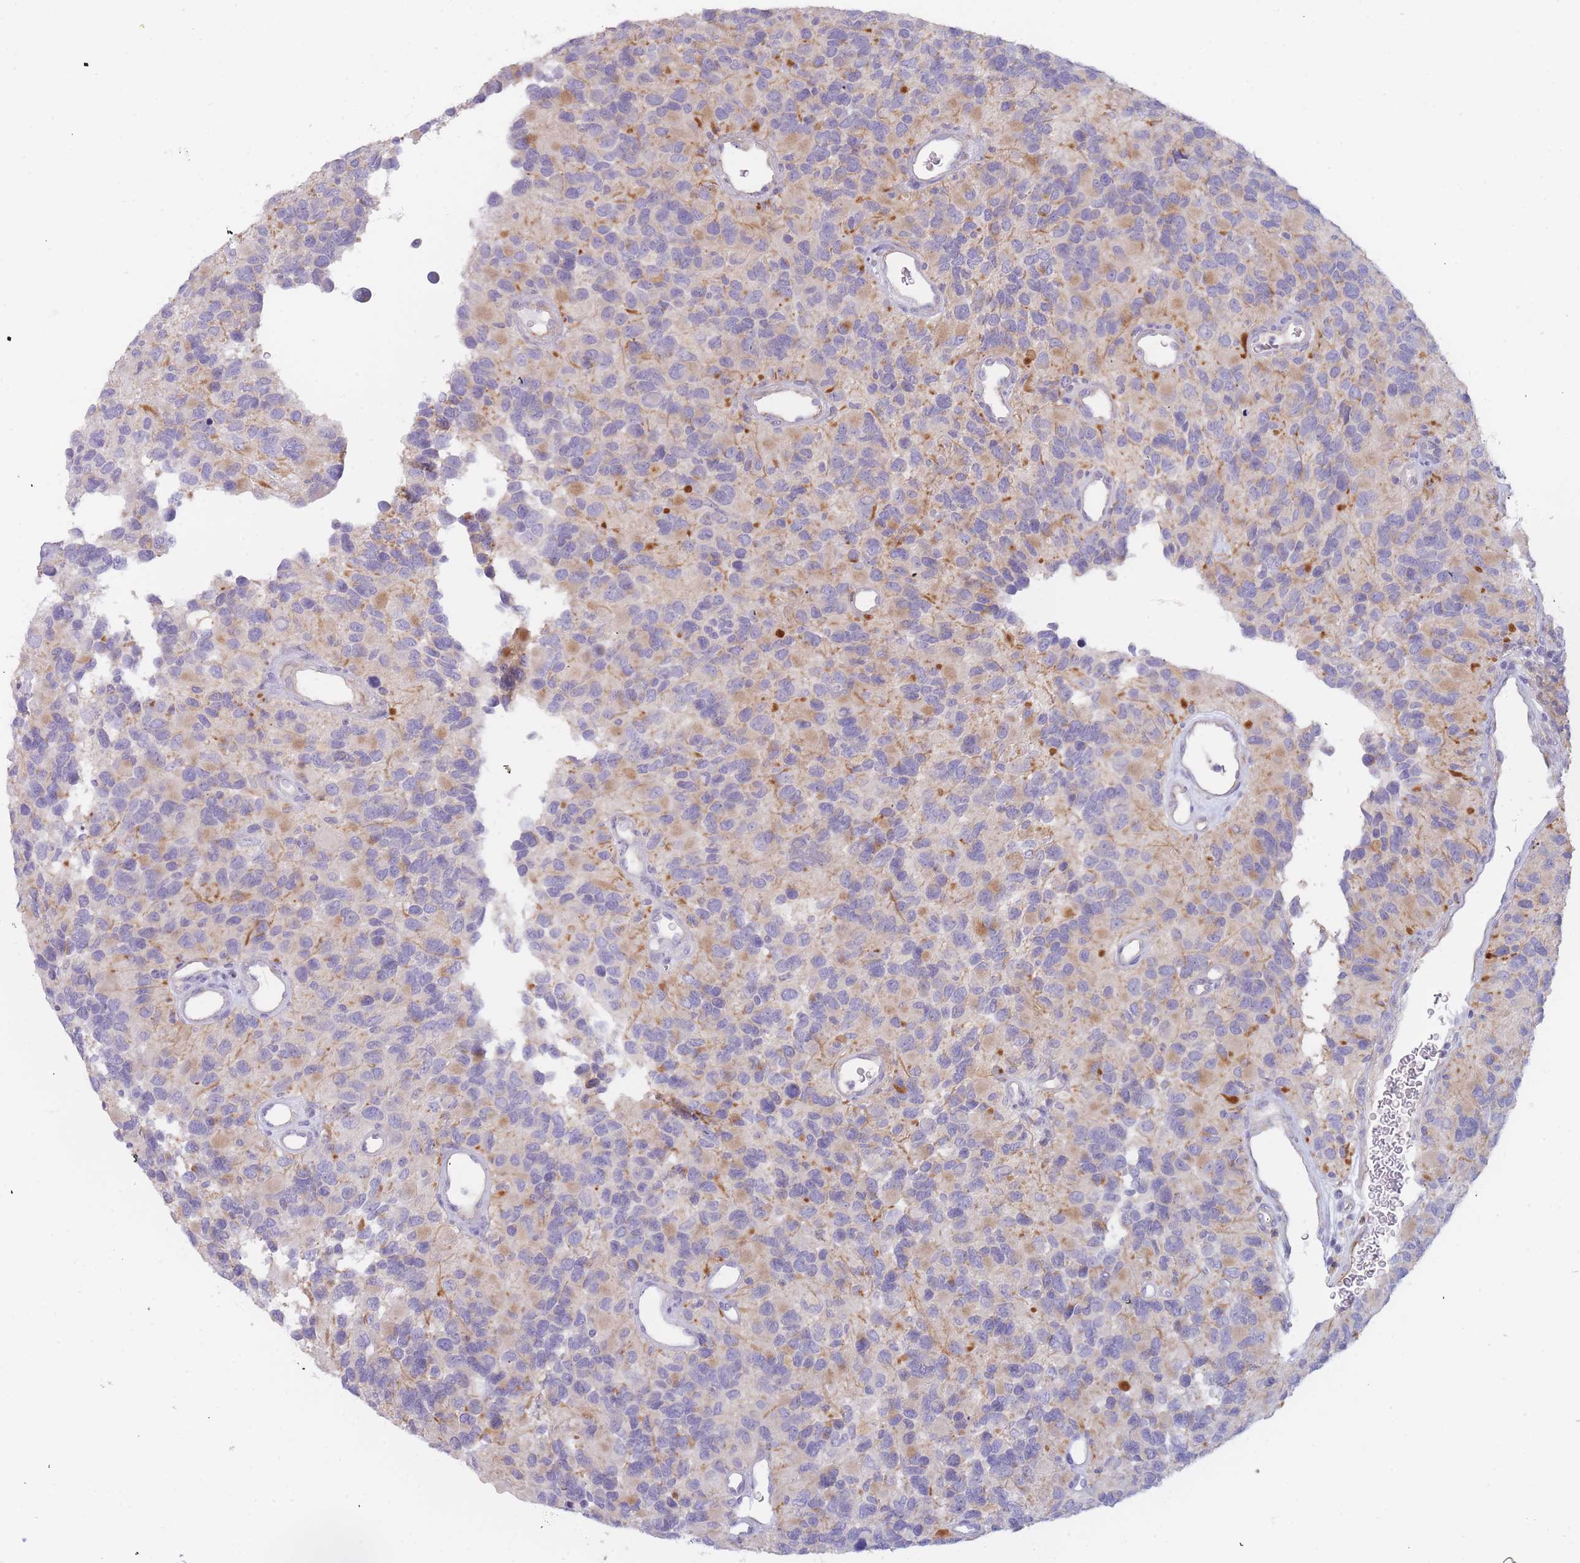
{"staining": {"intensity": "negative", "quantity": "none", "location": "none"}, "tissue": "glioma", "cell_type": "Tumor cells", "image_type": "cancer", "snomed": [{"axis": "morphology", "description": "Glioma, malignant, High grade"}, {"axis": "topography", "description": "Brain"}], "caption": "Micrograph shows no protein positivity in tumor cells of malignant glioma (high-grade) tissue.", "gene": "SLC35E4", "patient": {"sex": "male", "age": 77}}